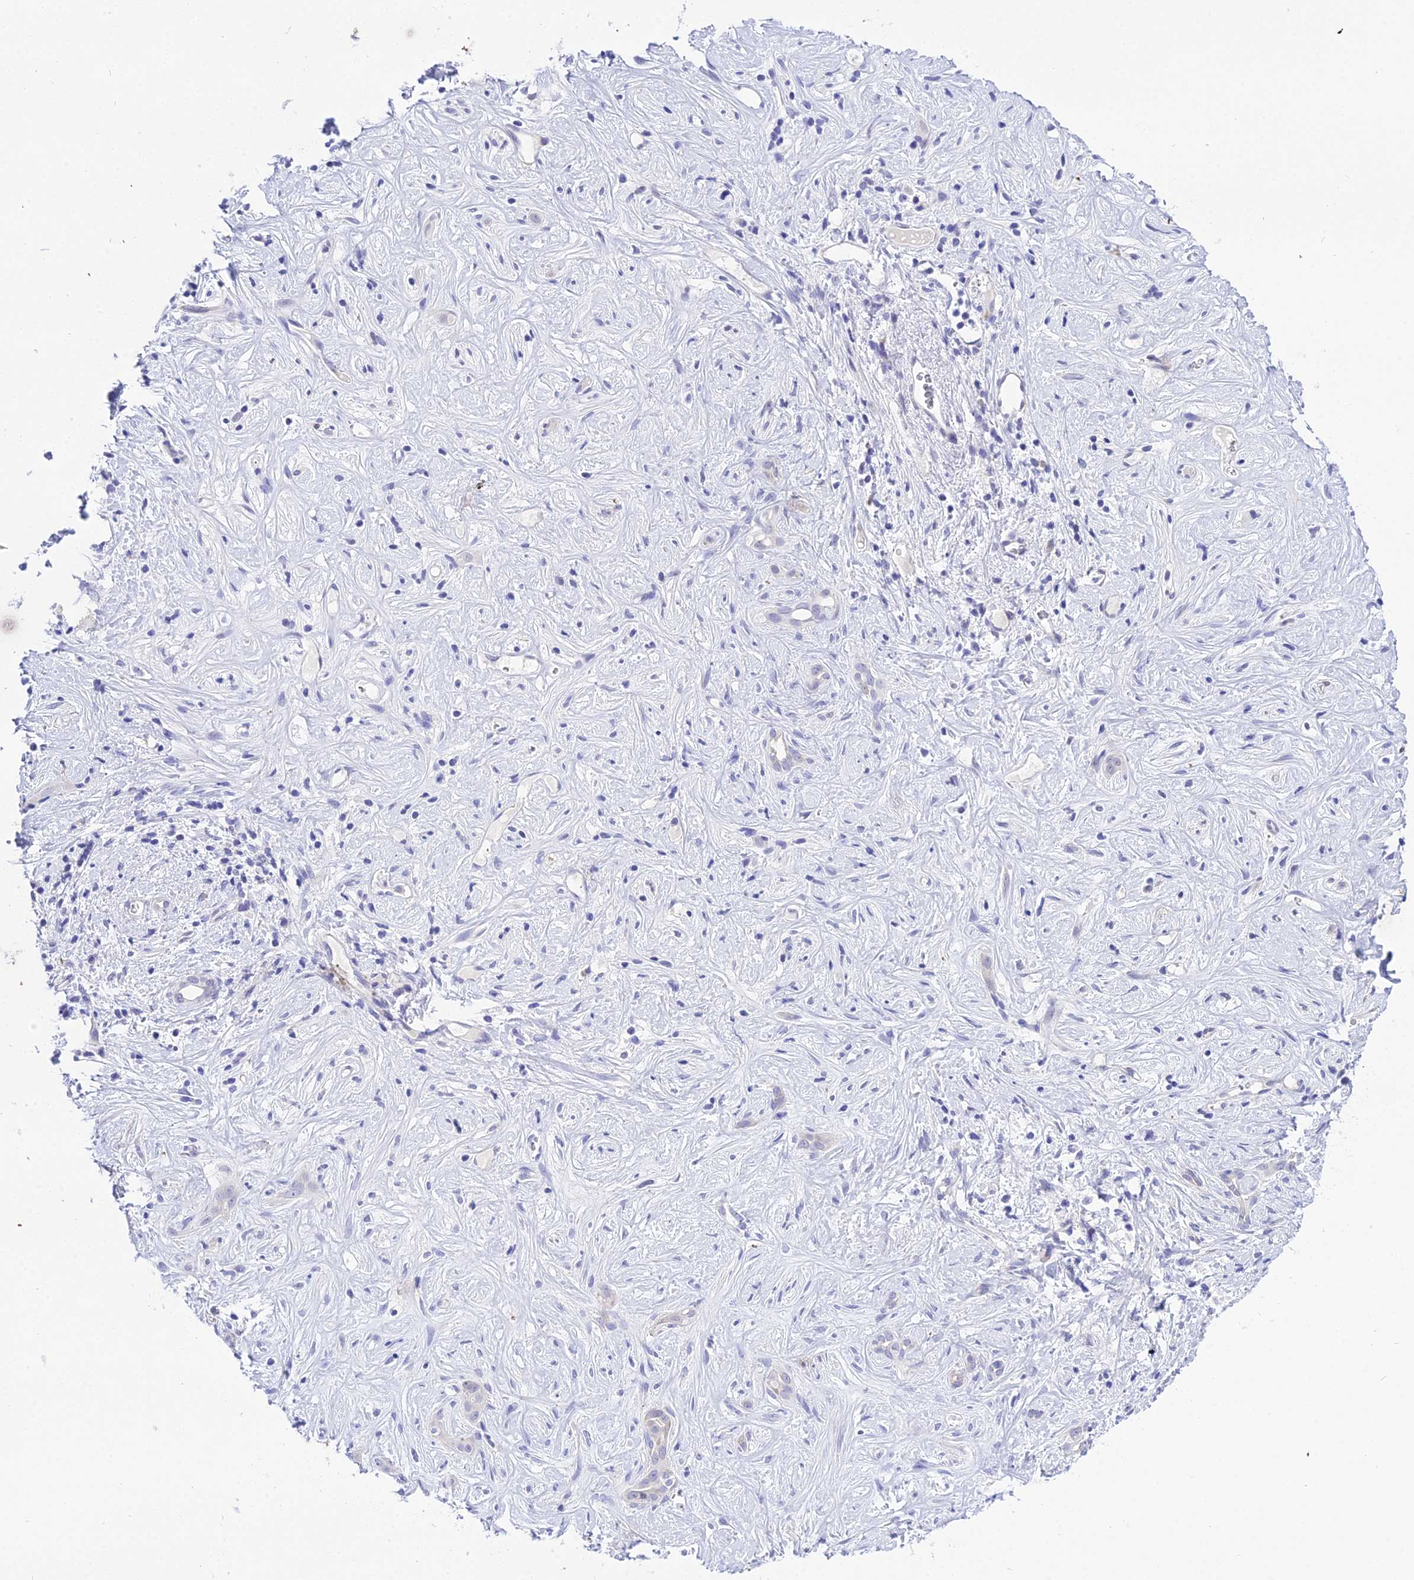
{"staining": {"intensity": "weak", "quantity": "<25%", "location": "nuclear"}, "tissue": "liver cancer", "cell_type": "Tumor cells", "image_type": "cancer", "snomed": [{"axis": "morphology", "description": "Cholangiocarcinoma"}, {"axis": "topography", "description": "Liver"}], "caption": "This micrograph is of liver cancer stained with IHC to label a protein in brown with the nuclei are counter-stained blue. There is no positivity in tumor cells.", "gene": "DEFB107A", "patient": {"sex": "male", "age": 67}}